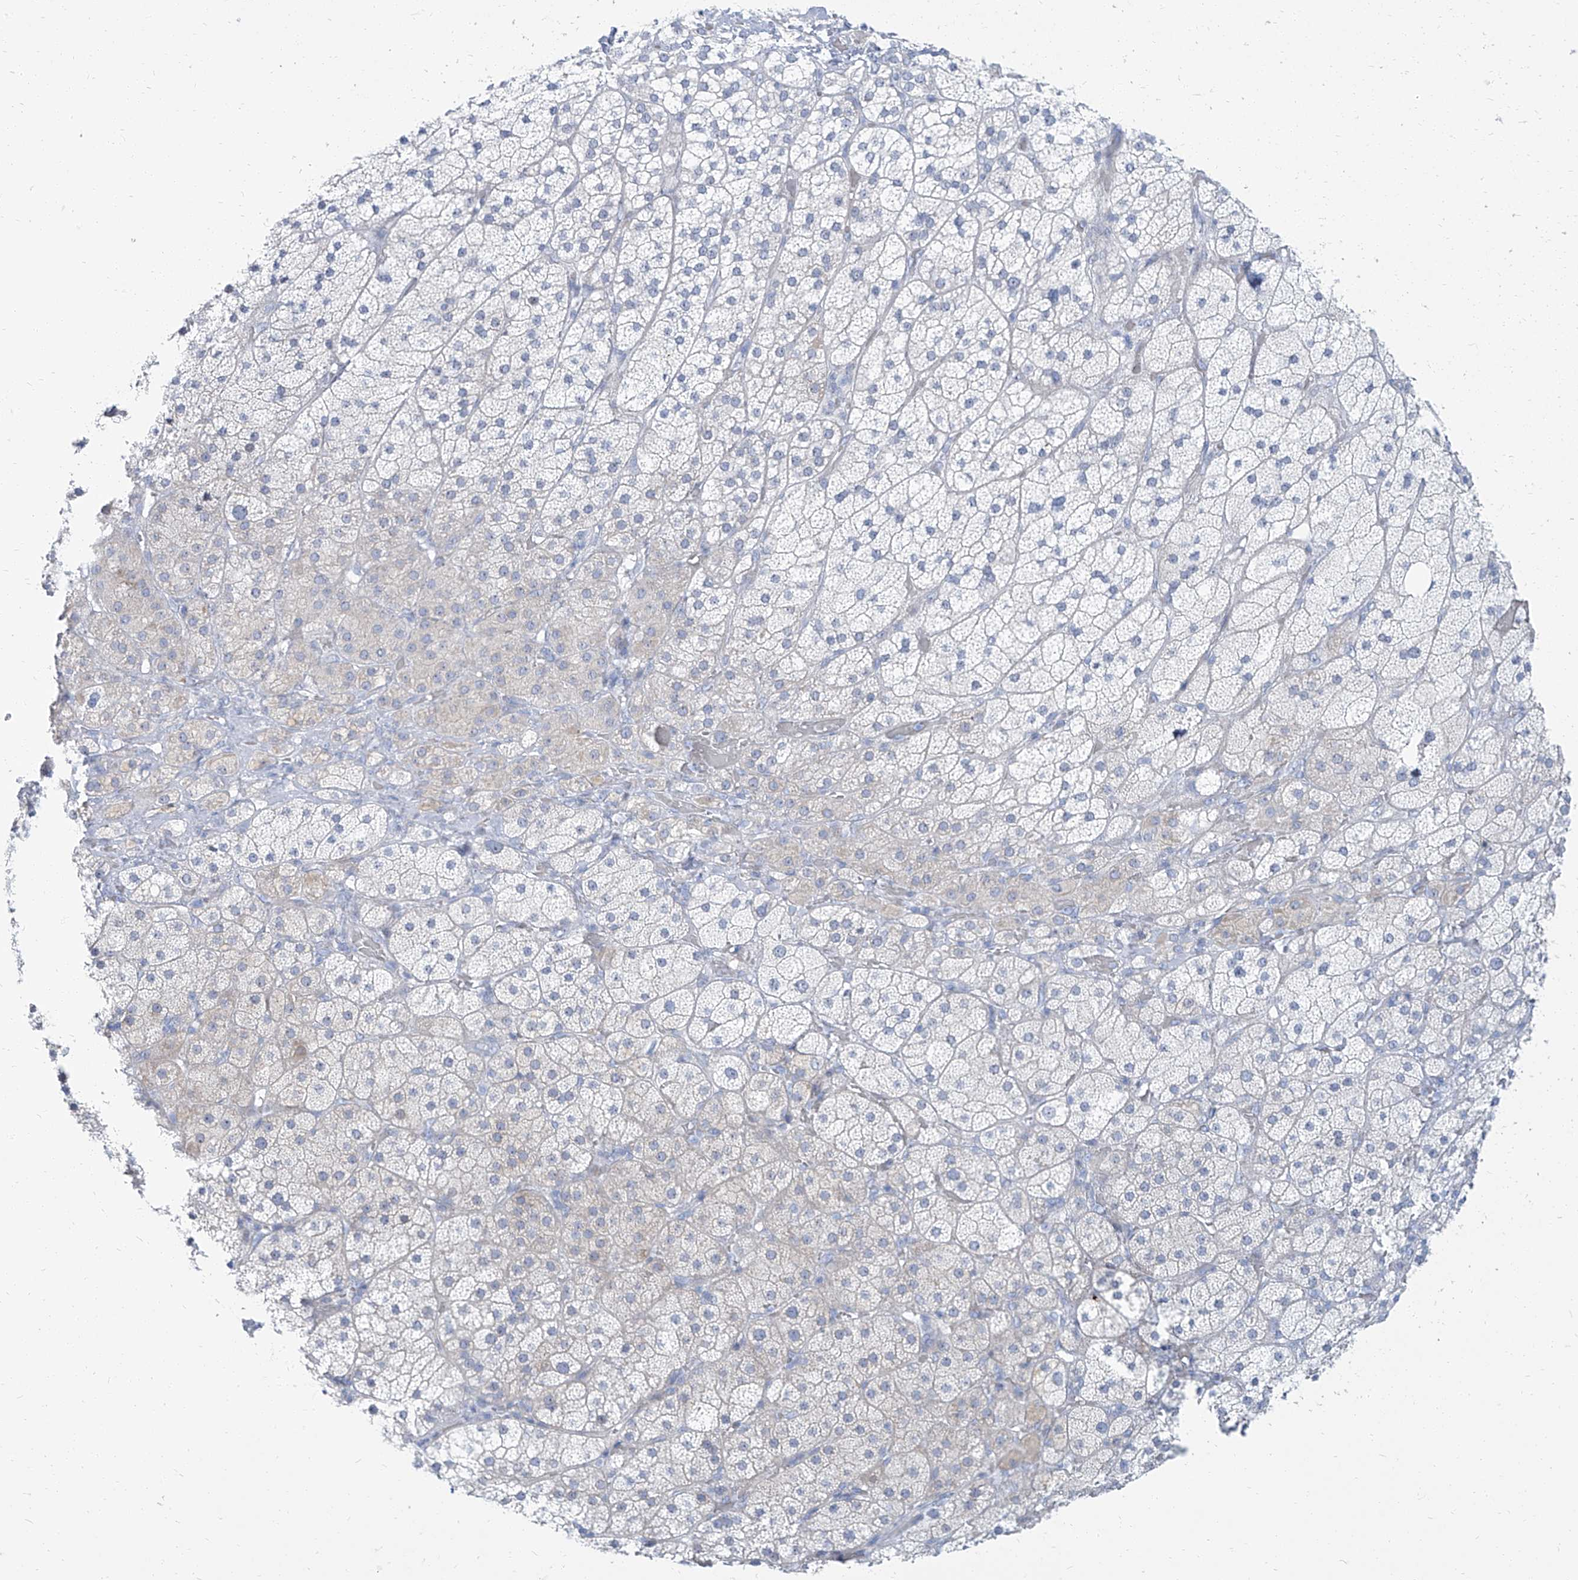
{"staining": {"intensity": "negative", "quantity": "none", "location": "none"}, "tissue": "adrenal gland", "cell_type": "Glandular cells", "image_type": "normal", "snomed": [{"axis": "morphology", "description": "Normal tissue, NOS"}, {"axis": "topography", "description": "Adrenal gland"}], "caption": "Glandular cells are negative for protein expression in unremarkable human adrenal gland. (DAB (3,3'-diaminobenzidine) IHC, high magnification).", "gene": "TXLNB", "patient": {"sex": "male", "age": 57}}